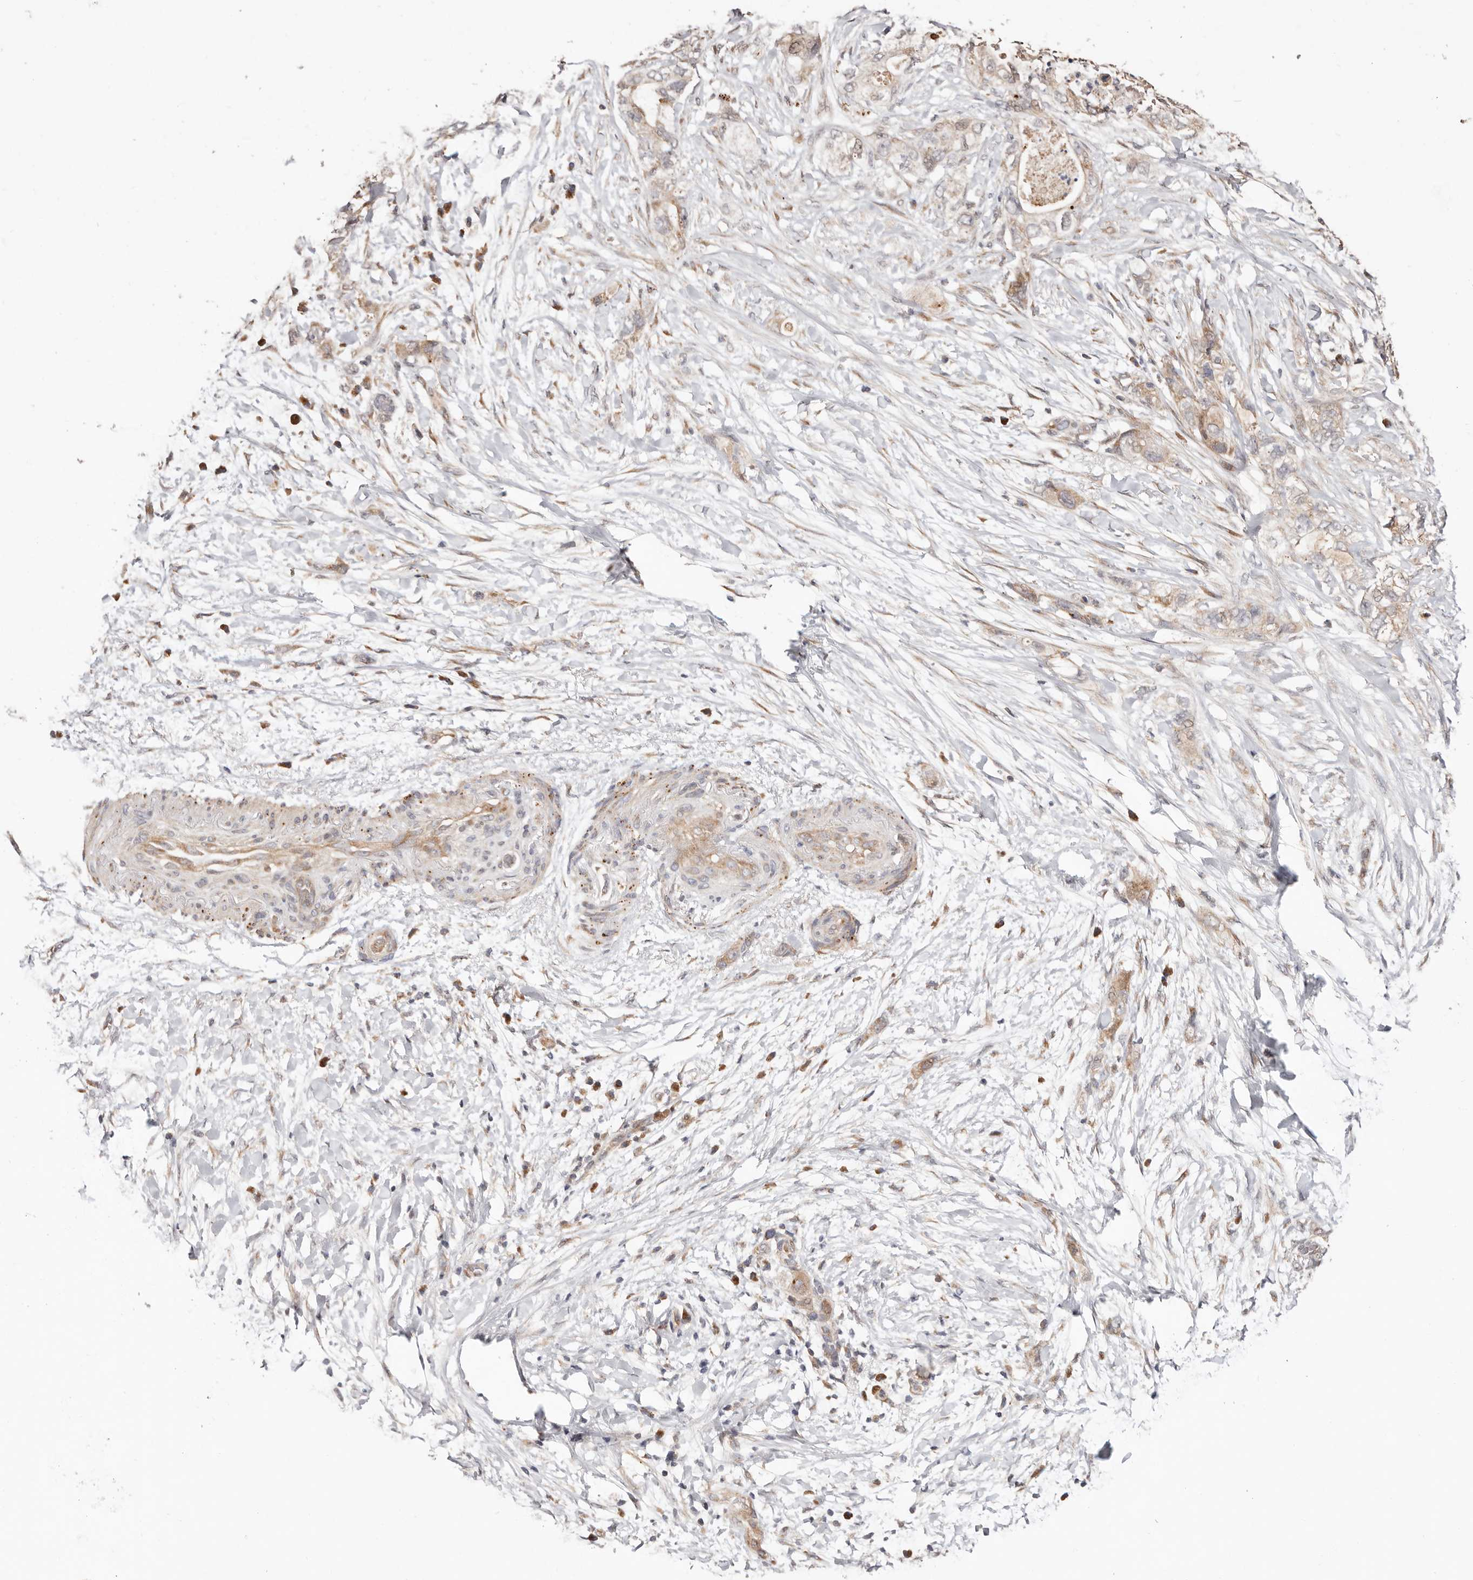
{"staining": {"intensity": "weak", "quantity": ">75%", "location": "cytoplasmic/membranous"}, "tissue": "pancreatic cancer", "cell_type": "Tumor cells", "image_type": "cancer", "snomed": [{"axis": "morphology", "description": "Adenocarcinoma, NOS"}, {"axis": "topography", "description": "Pancreas"}], "caption": "A high-resolution micrograph shows immunohistochemistry staining of pancreatic cancer, which displays weak cytoplasmic/membranous expression in approximately >75% of tumor cells.", "gene": "USP33", "patient": {"sex": "female", "age": 73}}